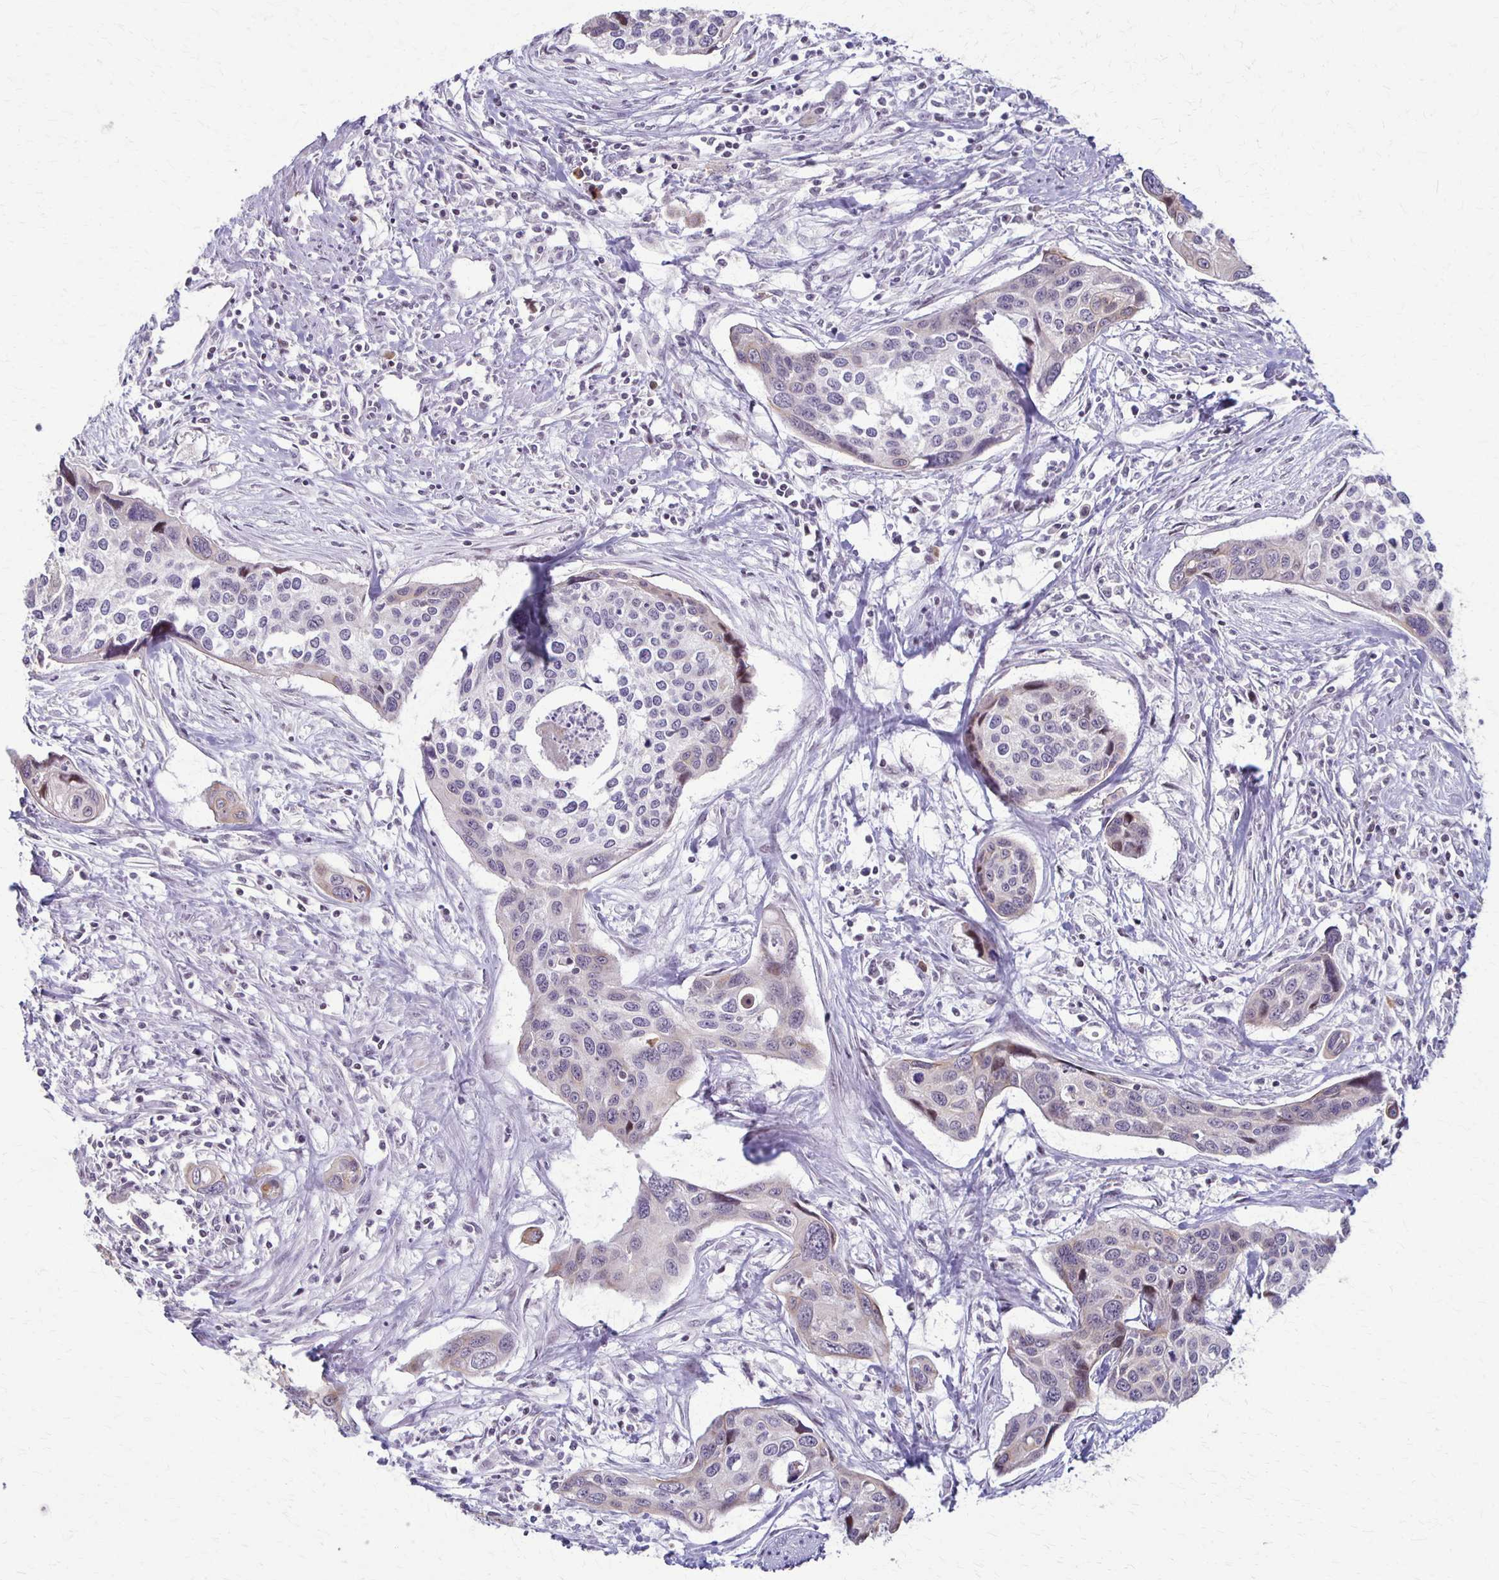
{"staining": {"intensity": "negative", "quantity": "none", "location": "none"}, "tissue": "cervical cancer", "cell_type": "Tumor cells", "image_type": "cancer", "snomed": [{"axis": "morphology", "description": "Squamous cell carcinoma, NOS"}, {"axis": "topography", "description": "Cervix"}], "caption": "IHC of squamous cell carcinoma (cervical) reveals no positivity in tumor cells.", "gene": "SLC35E2B", "patient": {"sex": "female", "age": 31}}